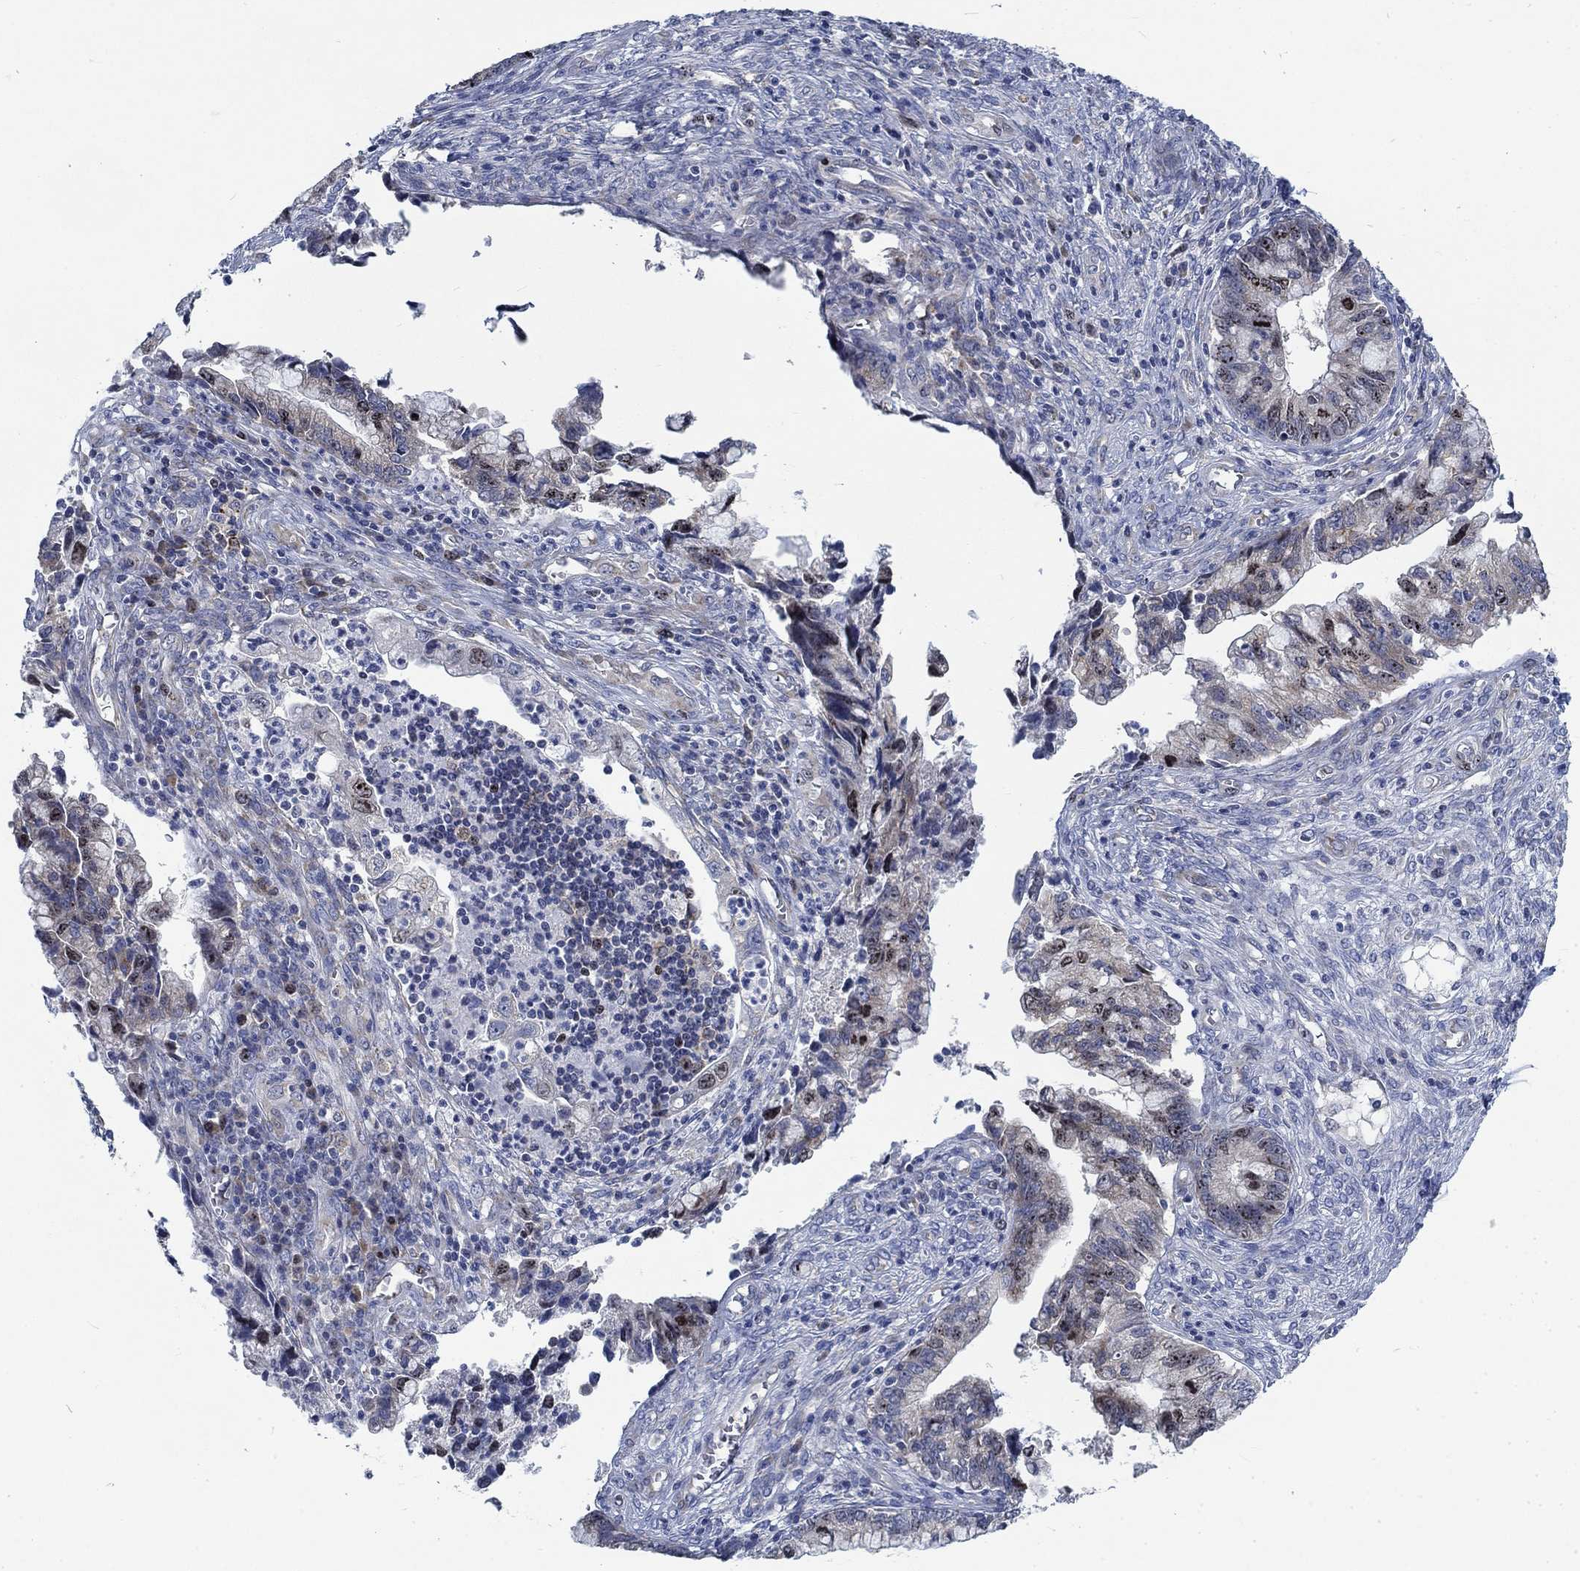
{"staining": {"intensity": "strong", "quantity": "<25%", "location": "nuclear"}, "tissue": "cervical cancer", "cell_type": "Tumor cells", "image_type": "cancer", "snomed": [{"axis": "morphology", "description": "Adenocarcinoma, NOS"}, {"axis": "topography", "description": "Cervix"}], "caption": "Immunohistochemistry (IHC) (DAB (3,3'-diaminobenzidine)) staining of human cervical cancer (adenocarcinoma) demonstrates strong nuclear protein positivity in approximately <25% of tumor cells. (IHC, brightfield microscopy, high magnification).", "gene": "MMP24", "patient": {"sex": "female", "age": 44}}